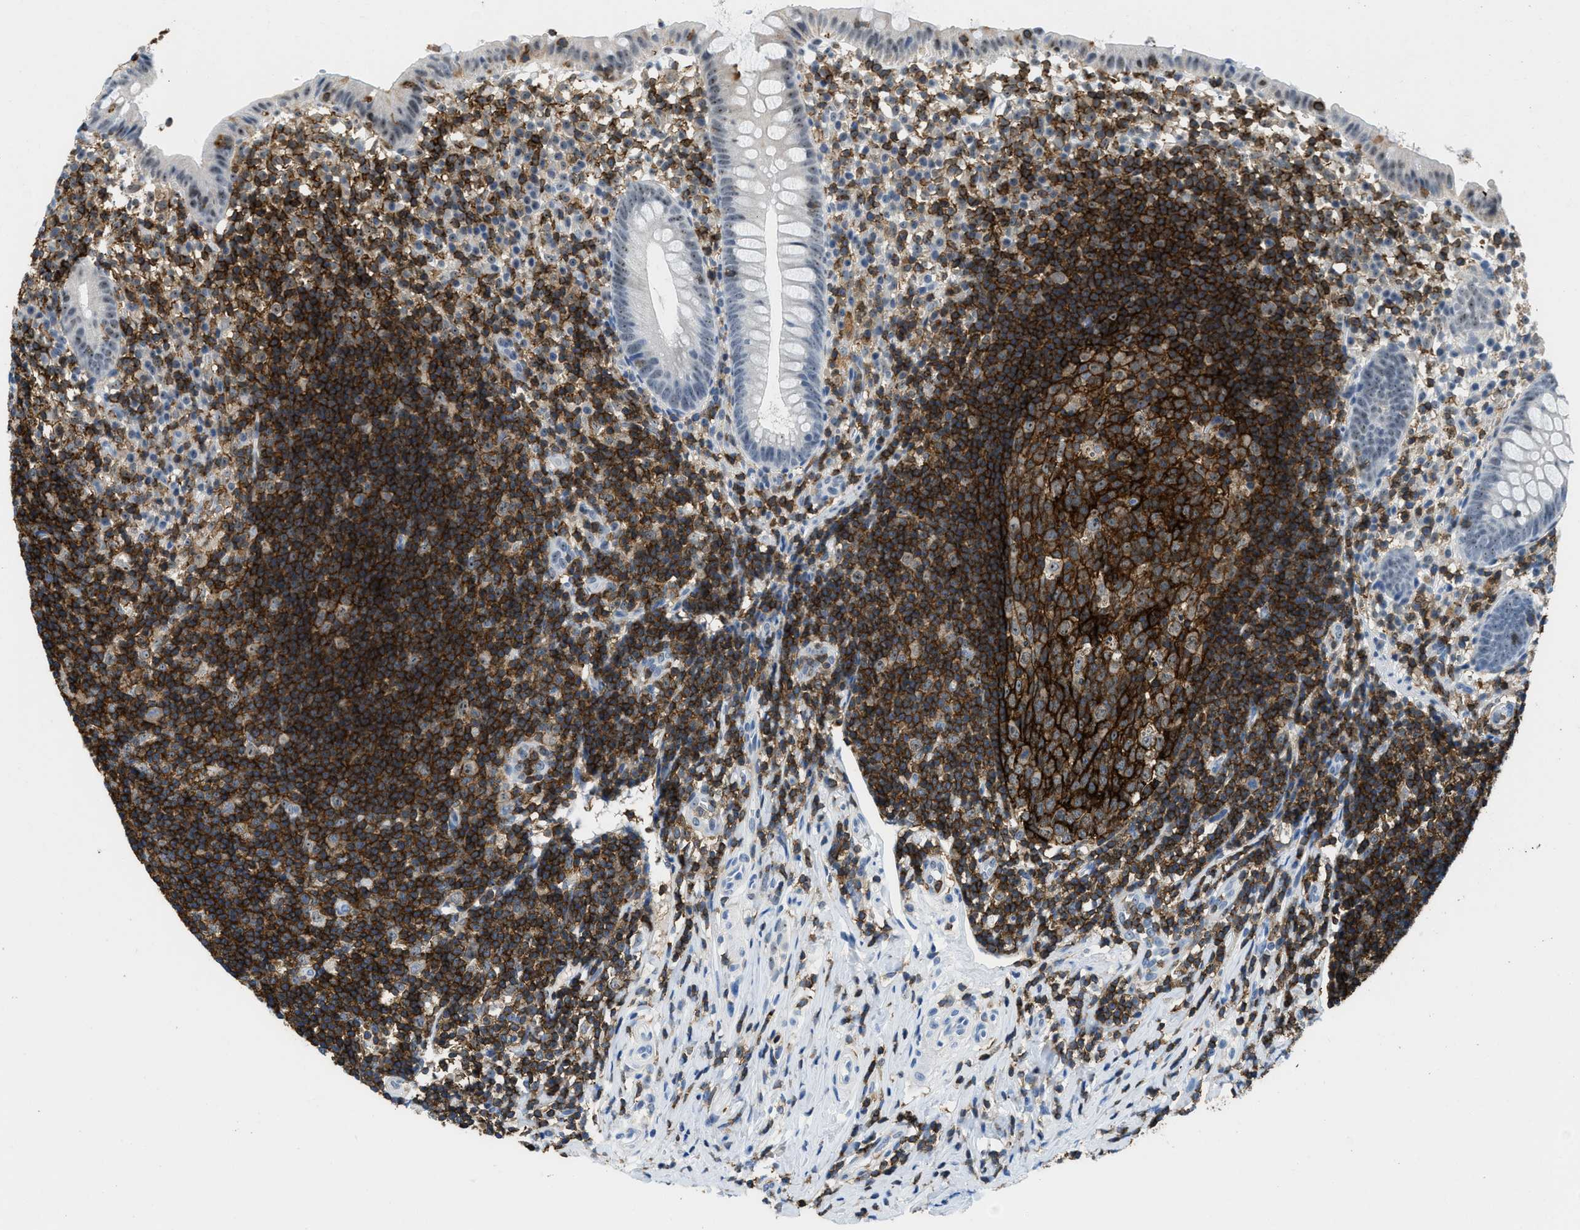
{"staining": {"intensity": "moderate", "quantity": "<25%", "location": "nuclear"}, "tissue": "appendix", "cell_type": "Glandular cells", "image_type": "normal", "snomed": [{"axis": "morphology", "description": "Normal tissue, NOS"}, {"axis": "topography", "description": "Appendix"}], "caption": "This histopathology image reveals immunohistochemistry staining of unremarkable appendix, with low moderate nuclear expression in approximately <25% of glandular cells.", "gene": "FAM151A", "patient": {"sex": "female", "age": 20}}